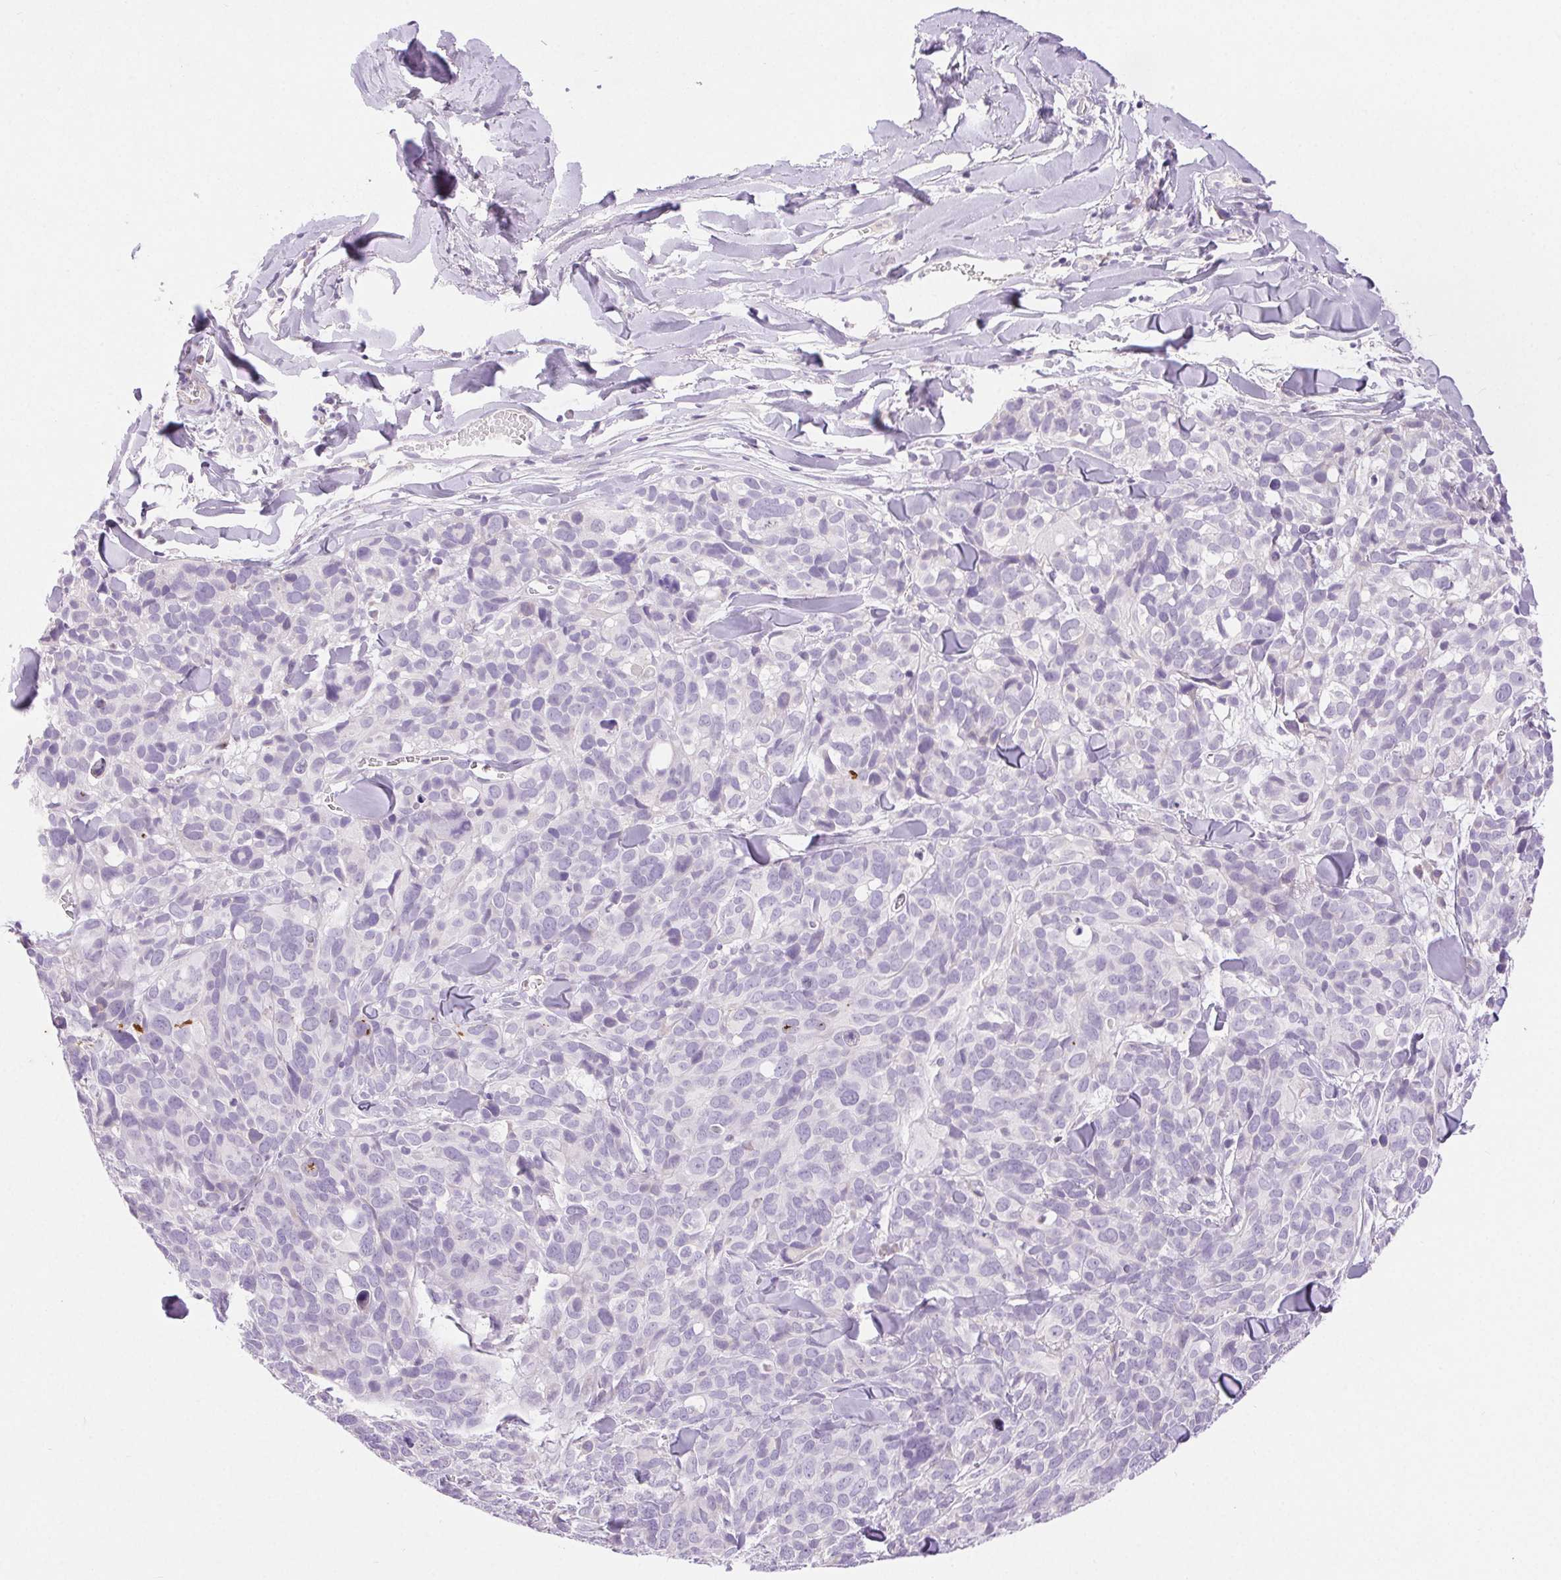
{"staining": {"intensity": "negative", "quantity": "none", "location": "none"}, "tissue": "melanoma", "cell_type": "Tumor cells", "image_type": "cancer", "snomed": [{"axis": "morphology", "description": "Malignant melanoma, NOS"}, {"axis": "topography", "description": "Skin"}], "caption": "Tumor cells are negative for brown protein staining in malignant melanoma.", "gene": "ARHGAP11B", "patient": {"sex": "male", "age": 51}}